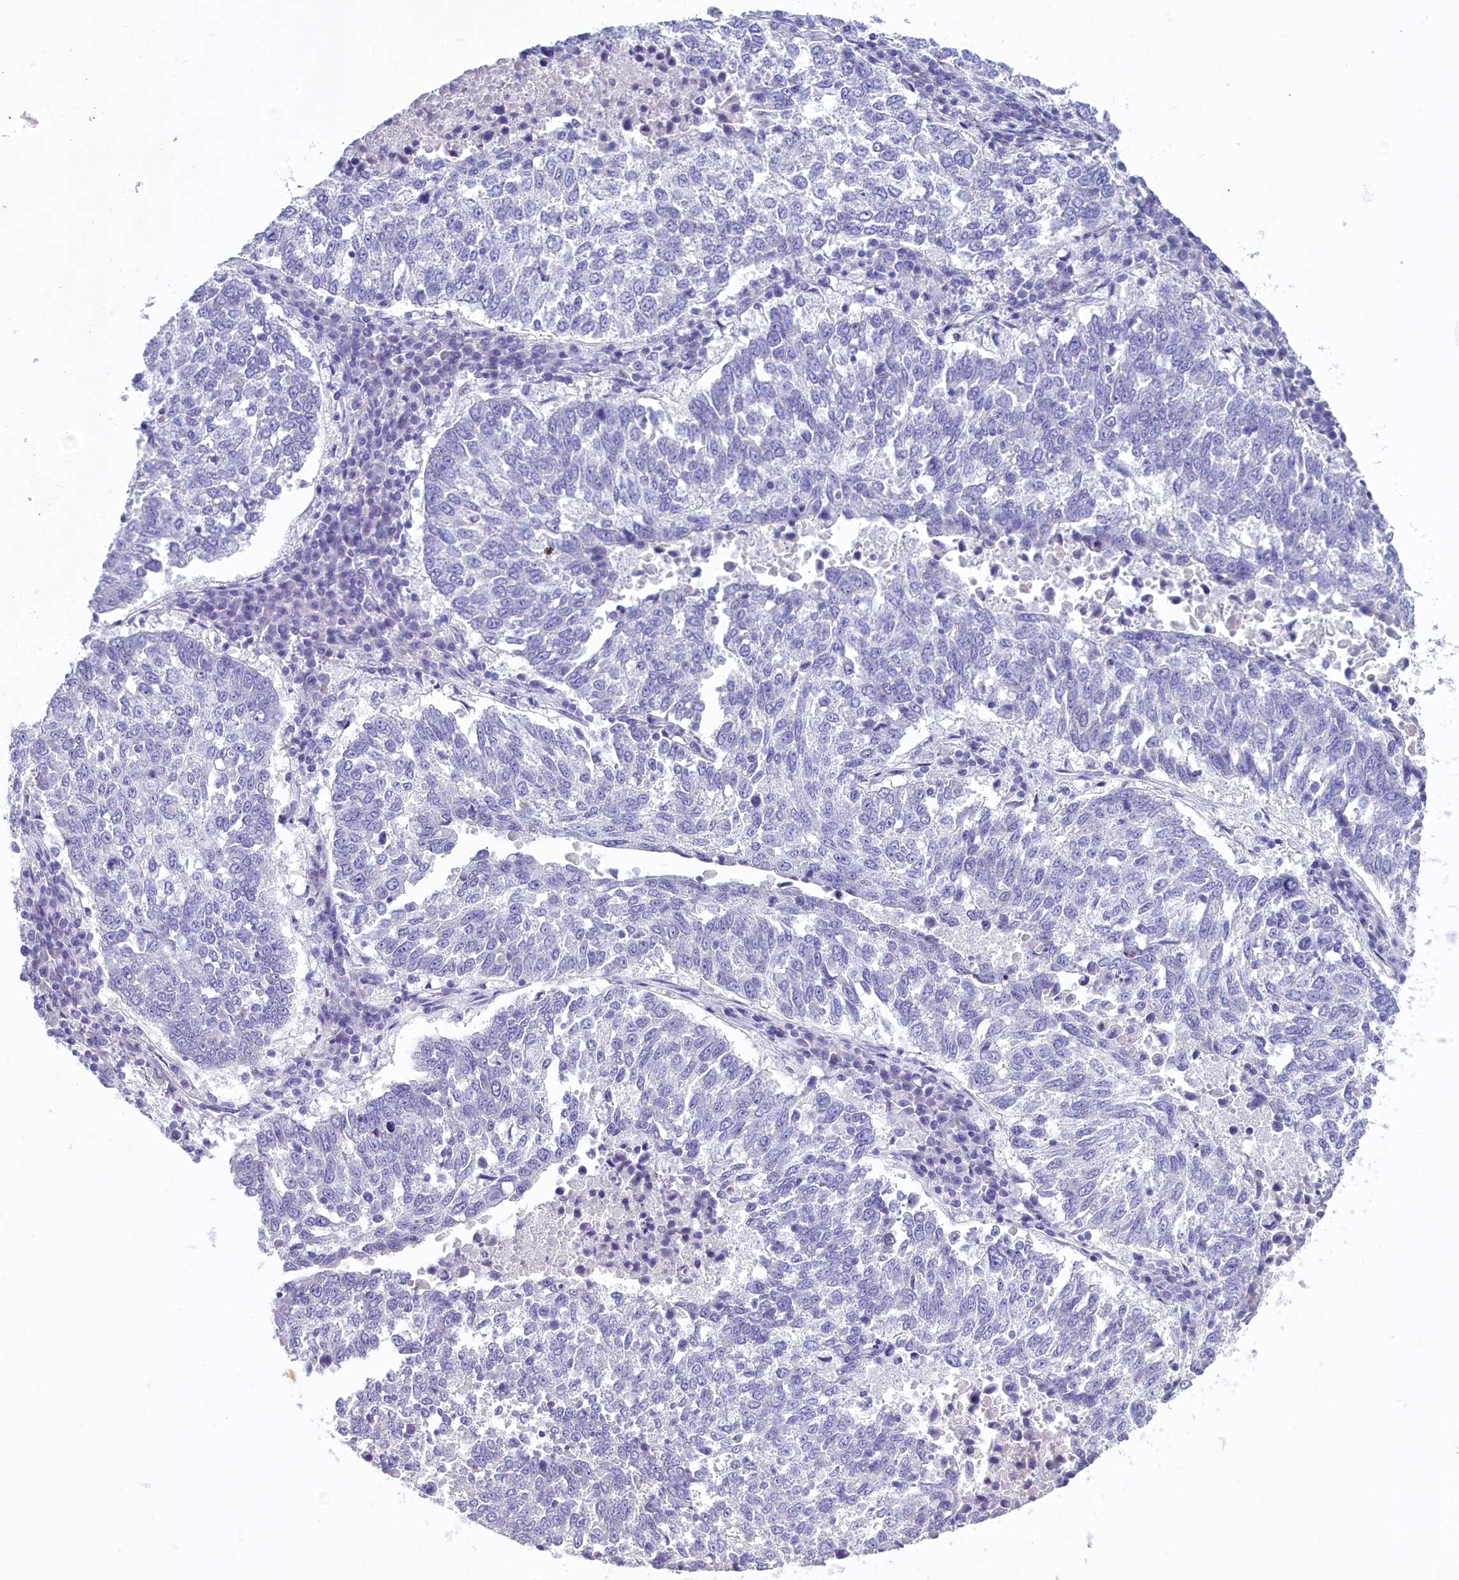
{"staining": {"intensity": "negative", "quantity": "none", "location": "none"}, "tissue": "lung cancer", "cell_type": "Tumor cells", "image_type": "cancer", "snomed": [{"axis": "morphology", "description": "Squamous cell carcinoma, NOS"}, {"axis": "topography", "description": "Lung"}], "caption": "There is no significant positivity in tumor cells of lung cancer.", "gene": "INSC", "patient": {"sex": "male", "age": 73}}